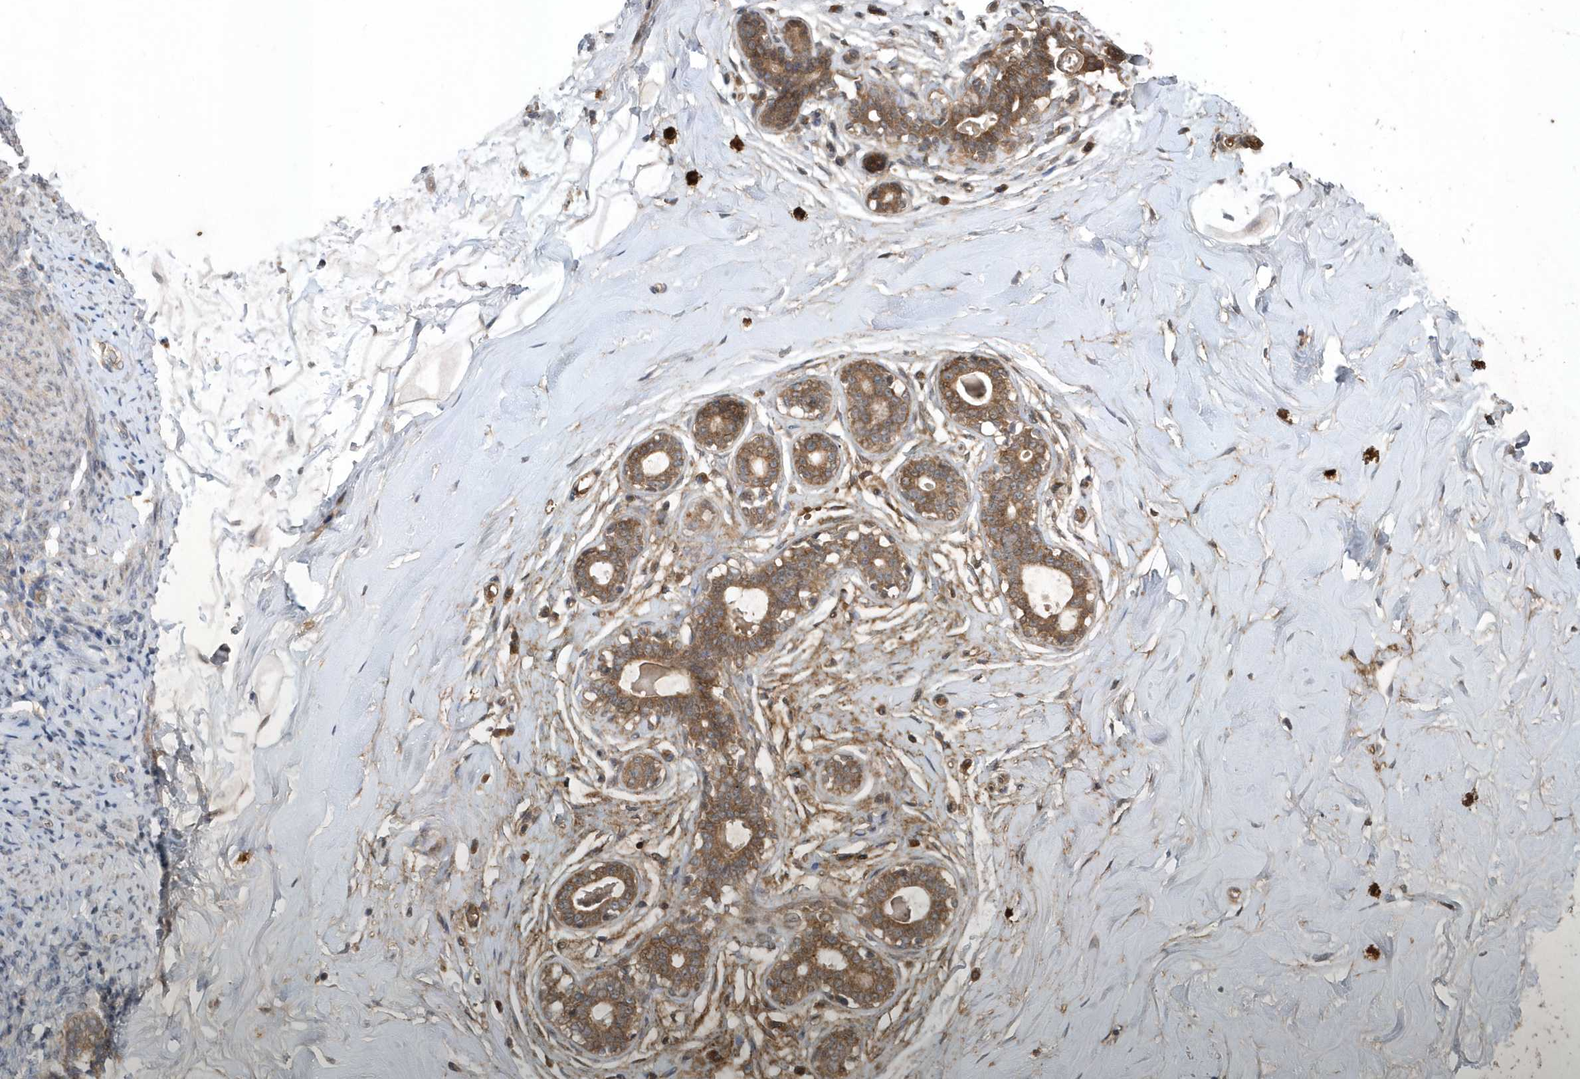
{"staining": {"intensity": "negative", "quantity": "none", "location": "none"}, "tissue": "breast", "cell_type": "Adipocytes", "image_type": "normal", "snomed": [{"axis": "morphology", "description": "Normal tissue, NOS"}, {"axis": "morphology", "description": "Adenoma, NOS"}, {"axis": "topography", "description": "Breast"}], "caption": "Immunohistochemistry (IHC) photomicrograph of normal breast: human breast stained with DAB (3,3'-diaminobenzidine) demonstrates no significant protein positivity in adipocytes. (DAB (3,3'-diaminobenzidine) IHC, high magnification).", "gene": "HMGCS1", "patient": {"sex": "female", "age": 23}}